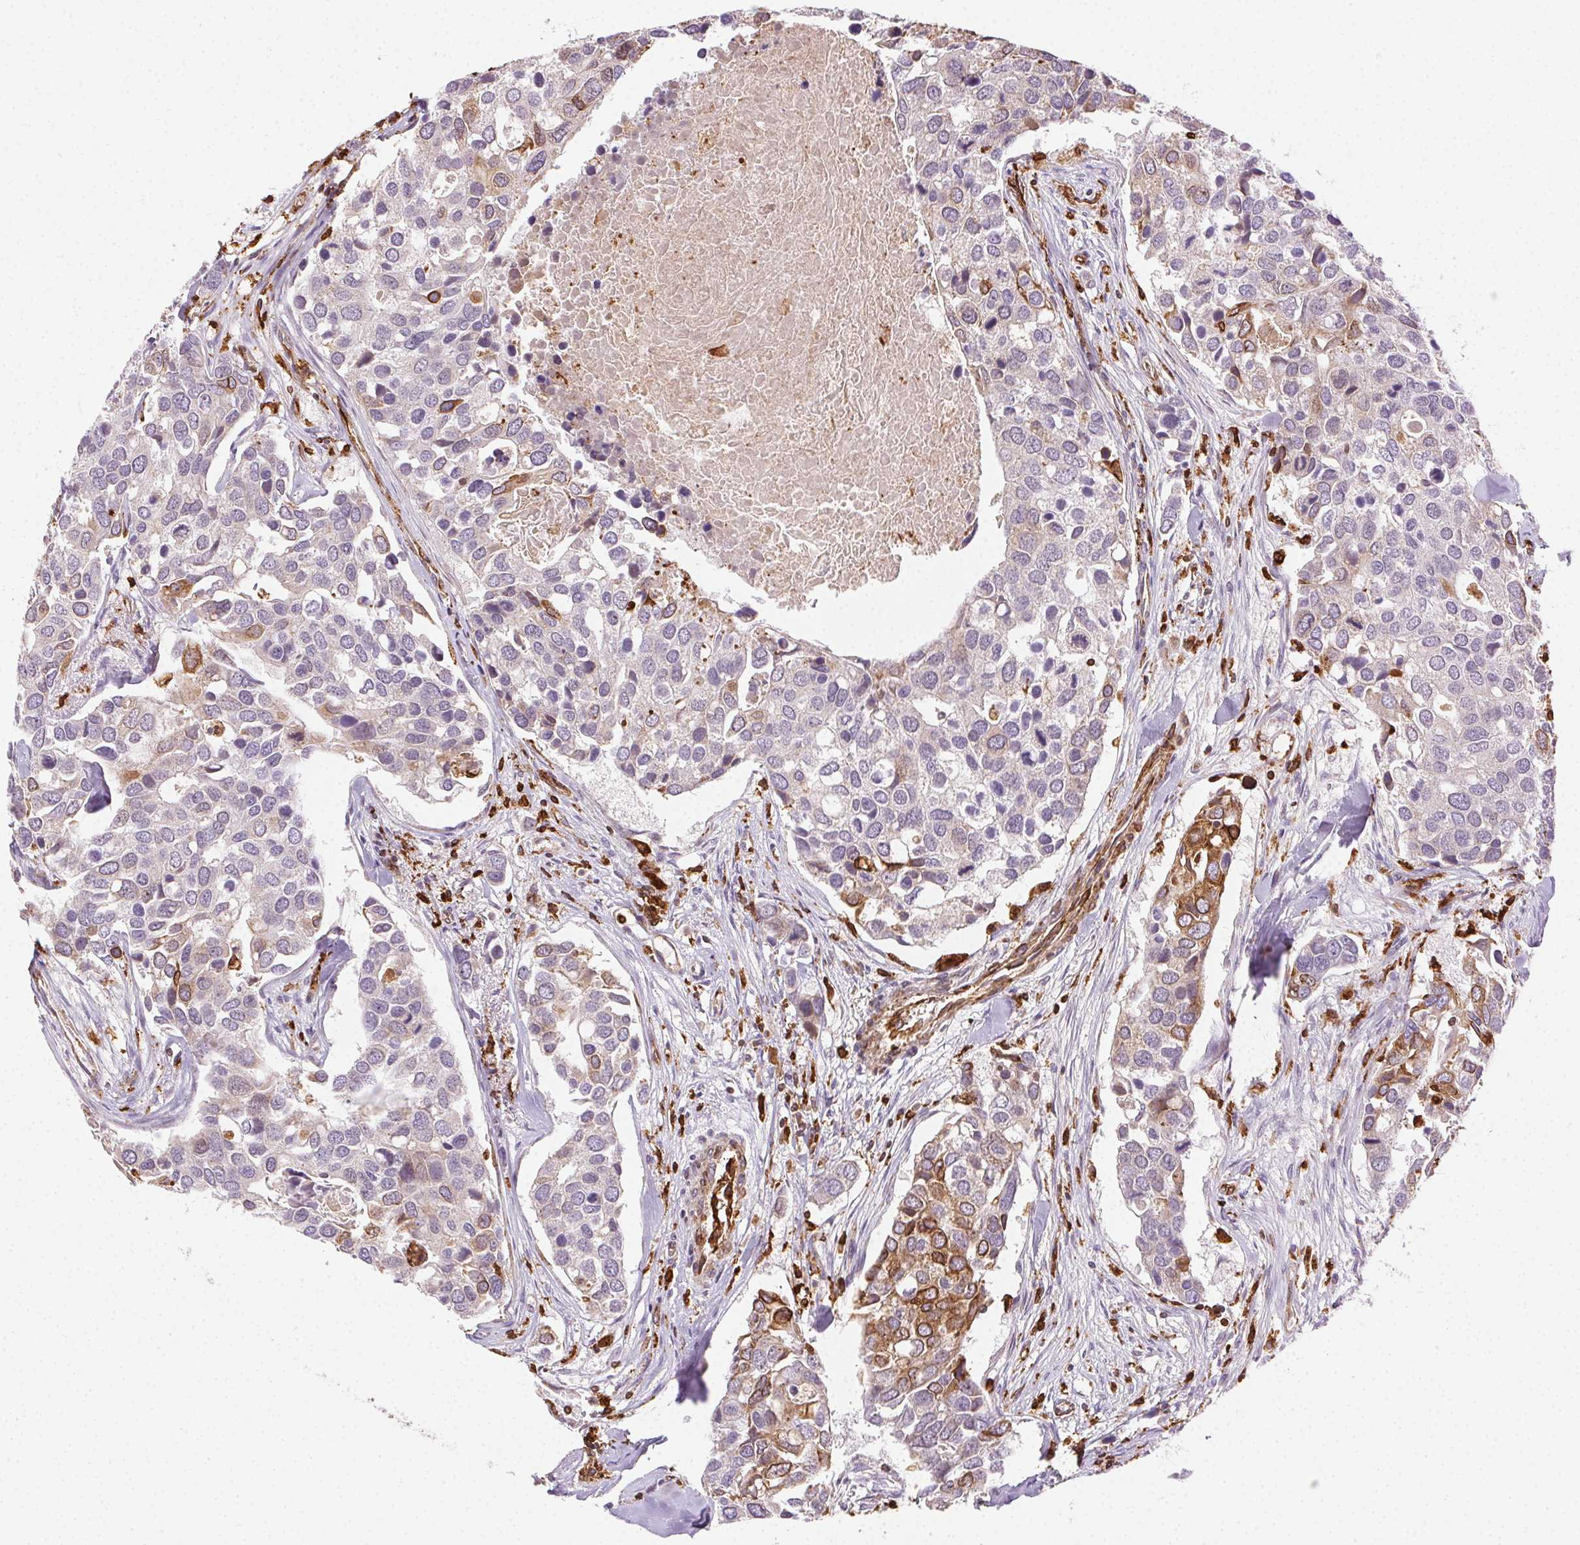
{"staining": {"intensity": "moderate", "quantity": "<25%", "location": "cytoplasmic/membranous"}, "tissue": "breast cancer", "cell_type": "Tumor cells", "image_type": "cancer", "snomed": [{"axis": "morphology", "description": "Duct carcinoma"}, {"axis": "topography", "description": "Breast"}], "caption": "A brown stain shows moderate cytoplasmic/membranous positivity of a protein in breast infiltrating ductal carcinoma tumor cells.", "gene": "RNASET2", "patient": {"sex": "female", "age": 83}}